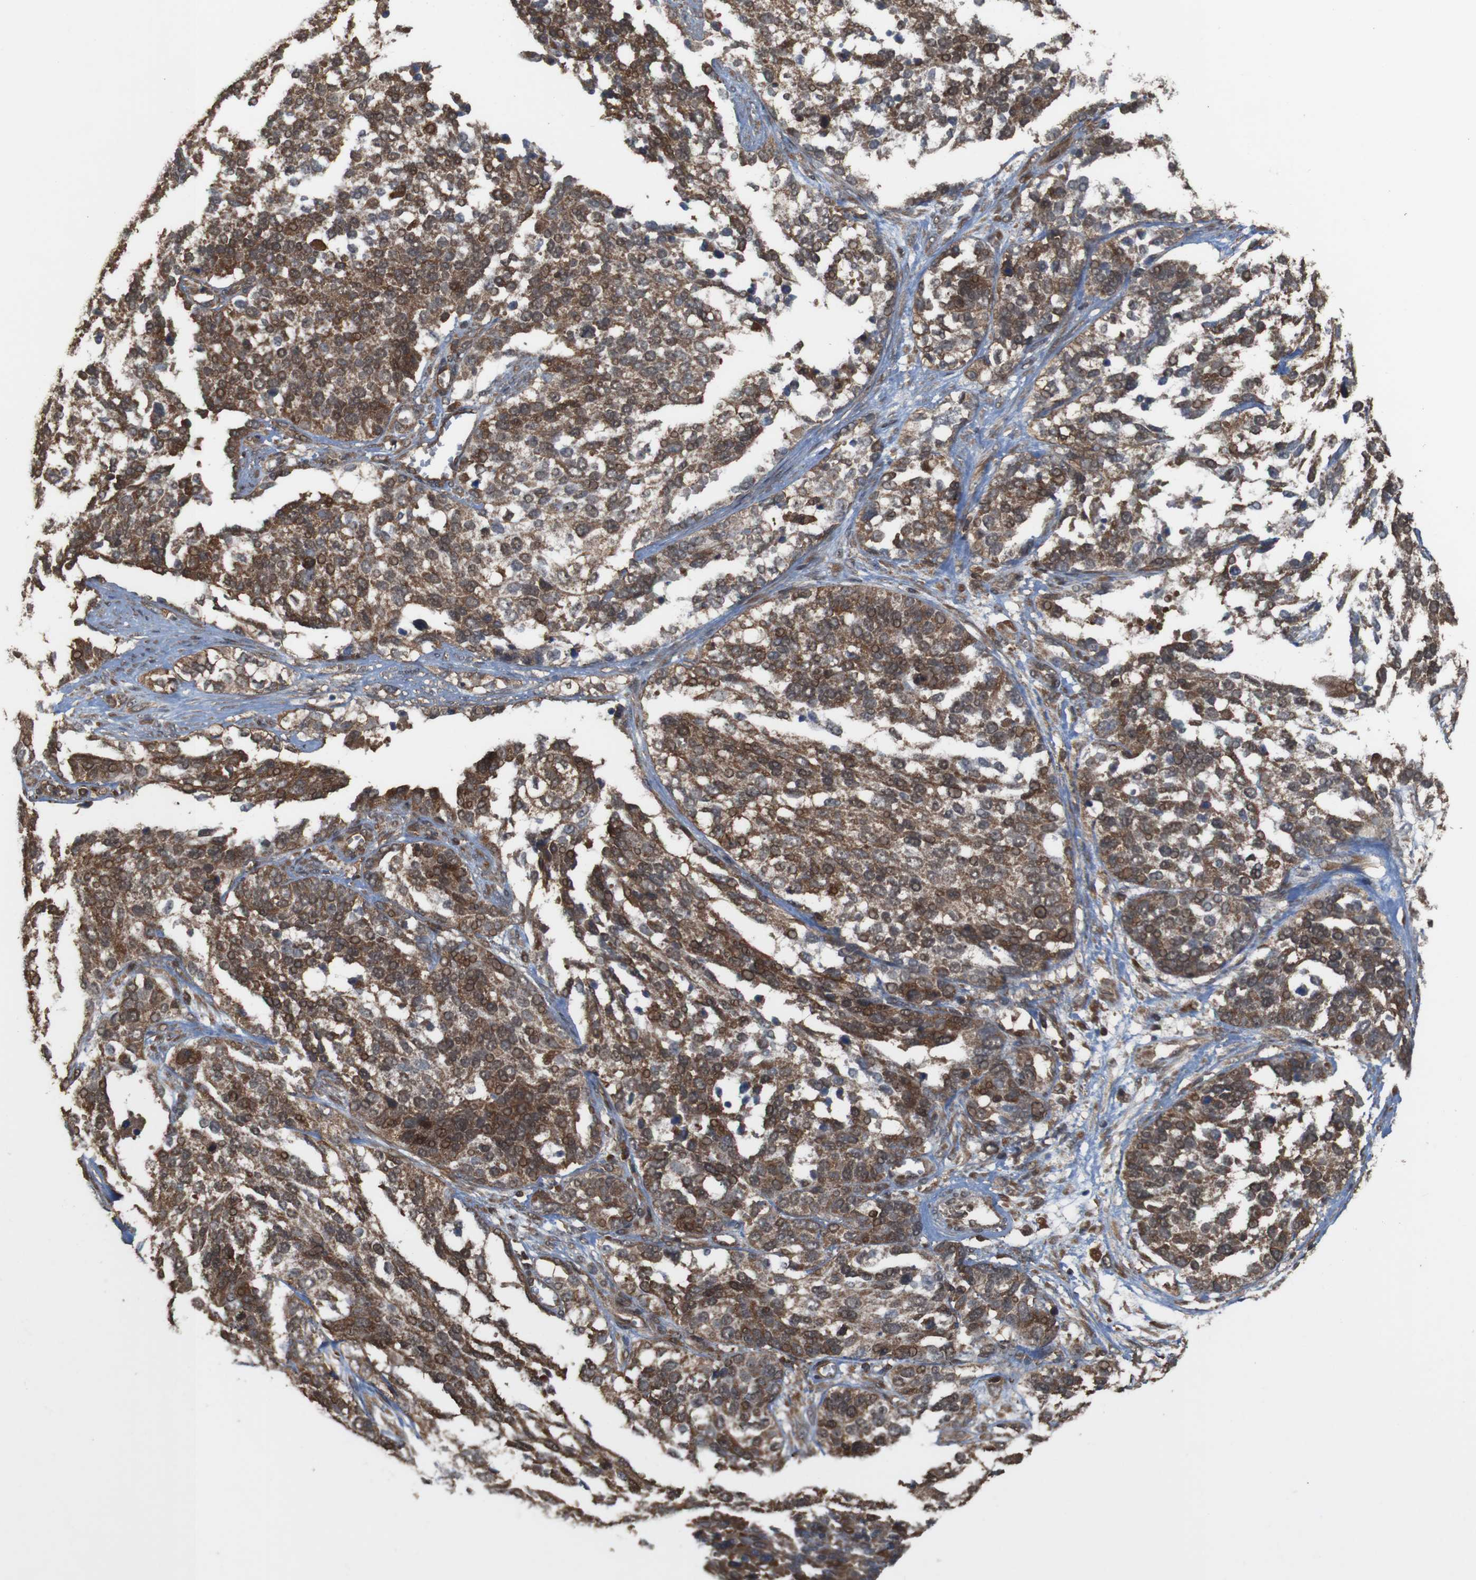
{"staining": {"intensity": "strong", "quantity": ">75%", "location": "cytoplasmic/membranous"}, "tissue": "ovarian cancer", "cell_type": "Tumor cells", "image_type": "cancer", "snomed": [{"axis": "morphology", "description": "Cystadenocarcinoma, serous, NOS"}, {"axis": "topography", "description": "Ovary"}], "caption": "Strong cytoplasmic/membranous staining for a protein is identified in approximately >75% of tumor cells of ovarian cancer using immunohistochemistry.", "gene": "BAG4", "patient": {"sex": "female", "age": 44}}